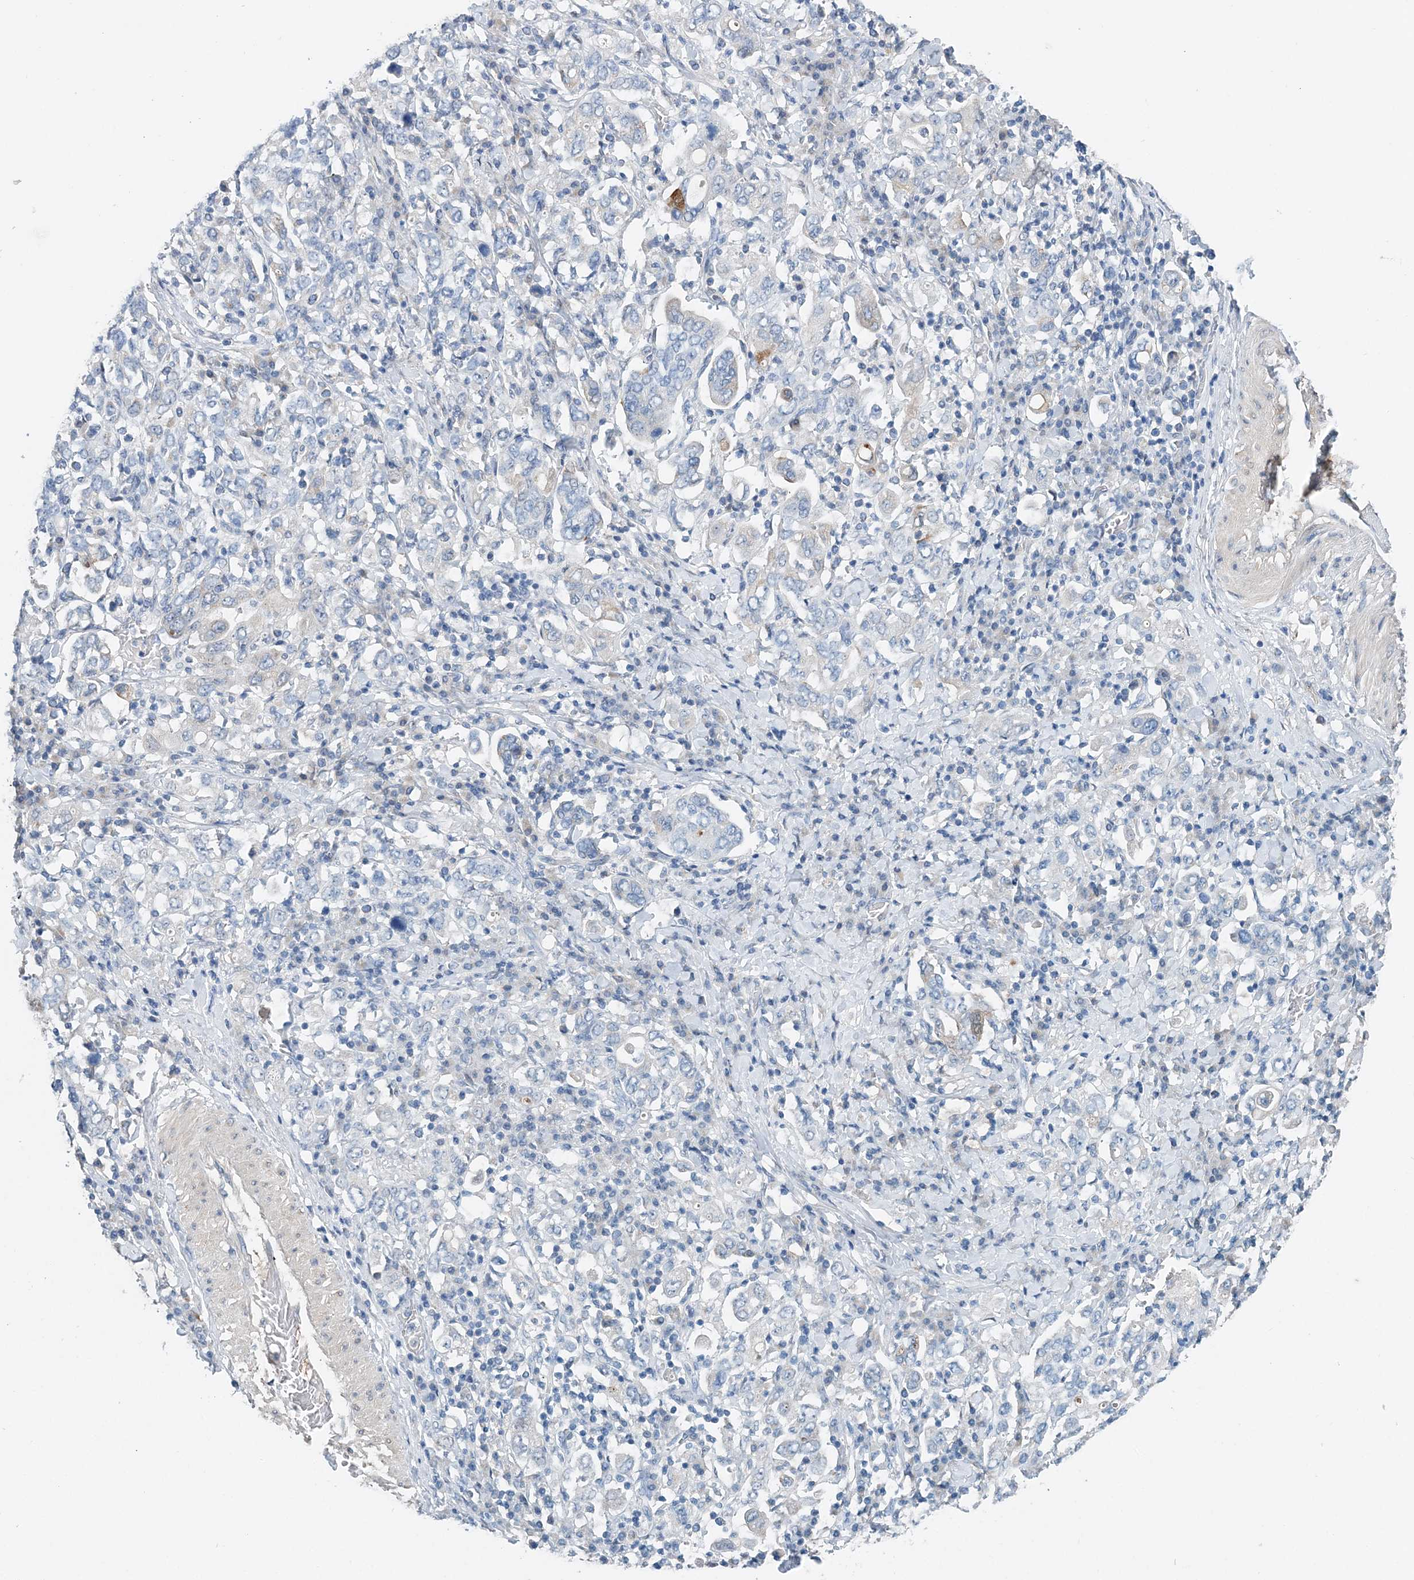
{"staining": {"intensity": "negative", "quantity": "none", "location": "none"}, "tissue": "stomach cancer", "cell_type": "Tumor cells", "image_type": "cancer", "snomed": [{"axis": "morphology", "description": "Adenocarcinoma, NOS"}, {"axis": "topography", "description": "Stomach, upper"}], "caption": "Tumor cells are negative for protein expression in human stomach cancer.", "gene": "PFN2", "patient": {"sex": "male", "age": 62}}